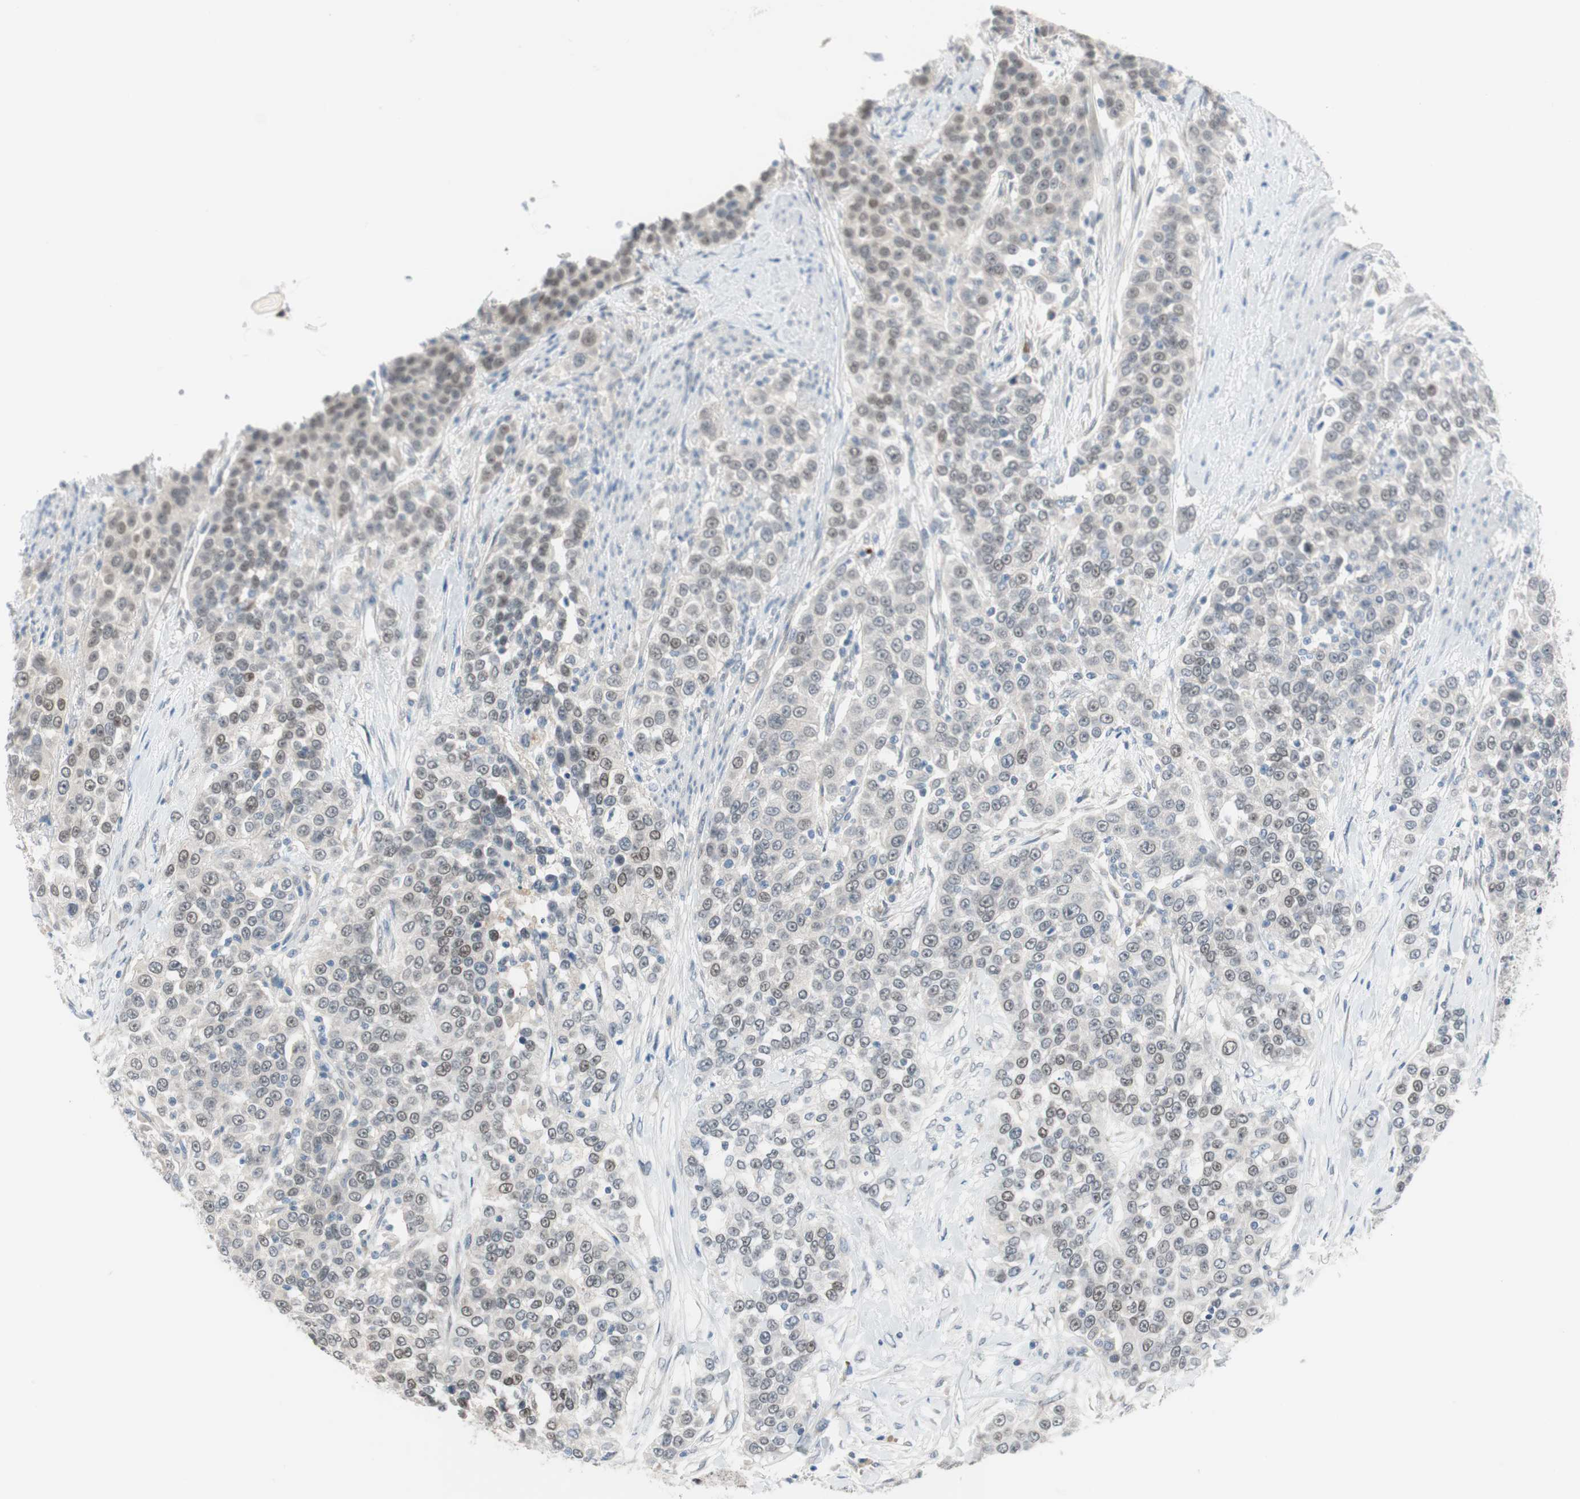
{"staining": {"intensity": "weak", "quantity": "<25%", "location": "nuclear"}, "tissue": "urothelial cancer", "cell_type": "Tumor cells", "image_type": "cancer", "snomed": [{"axis": "morphology", "description": "Urothelial carcinoma, High grade"}, {"axis": "topography", "description": "Urinary bladder"}], "caption": "The immunohistochemistry image has no significant staining in tumor cells of urothelial carcinoma (high-grade) tissue.", "gene": "GRHL1", "patient": {"sex": "female", "age": 80}}